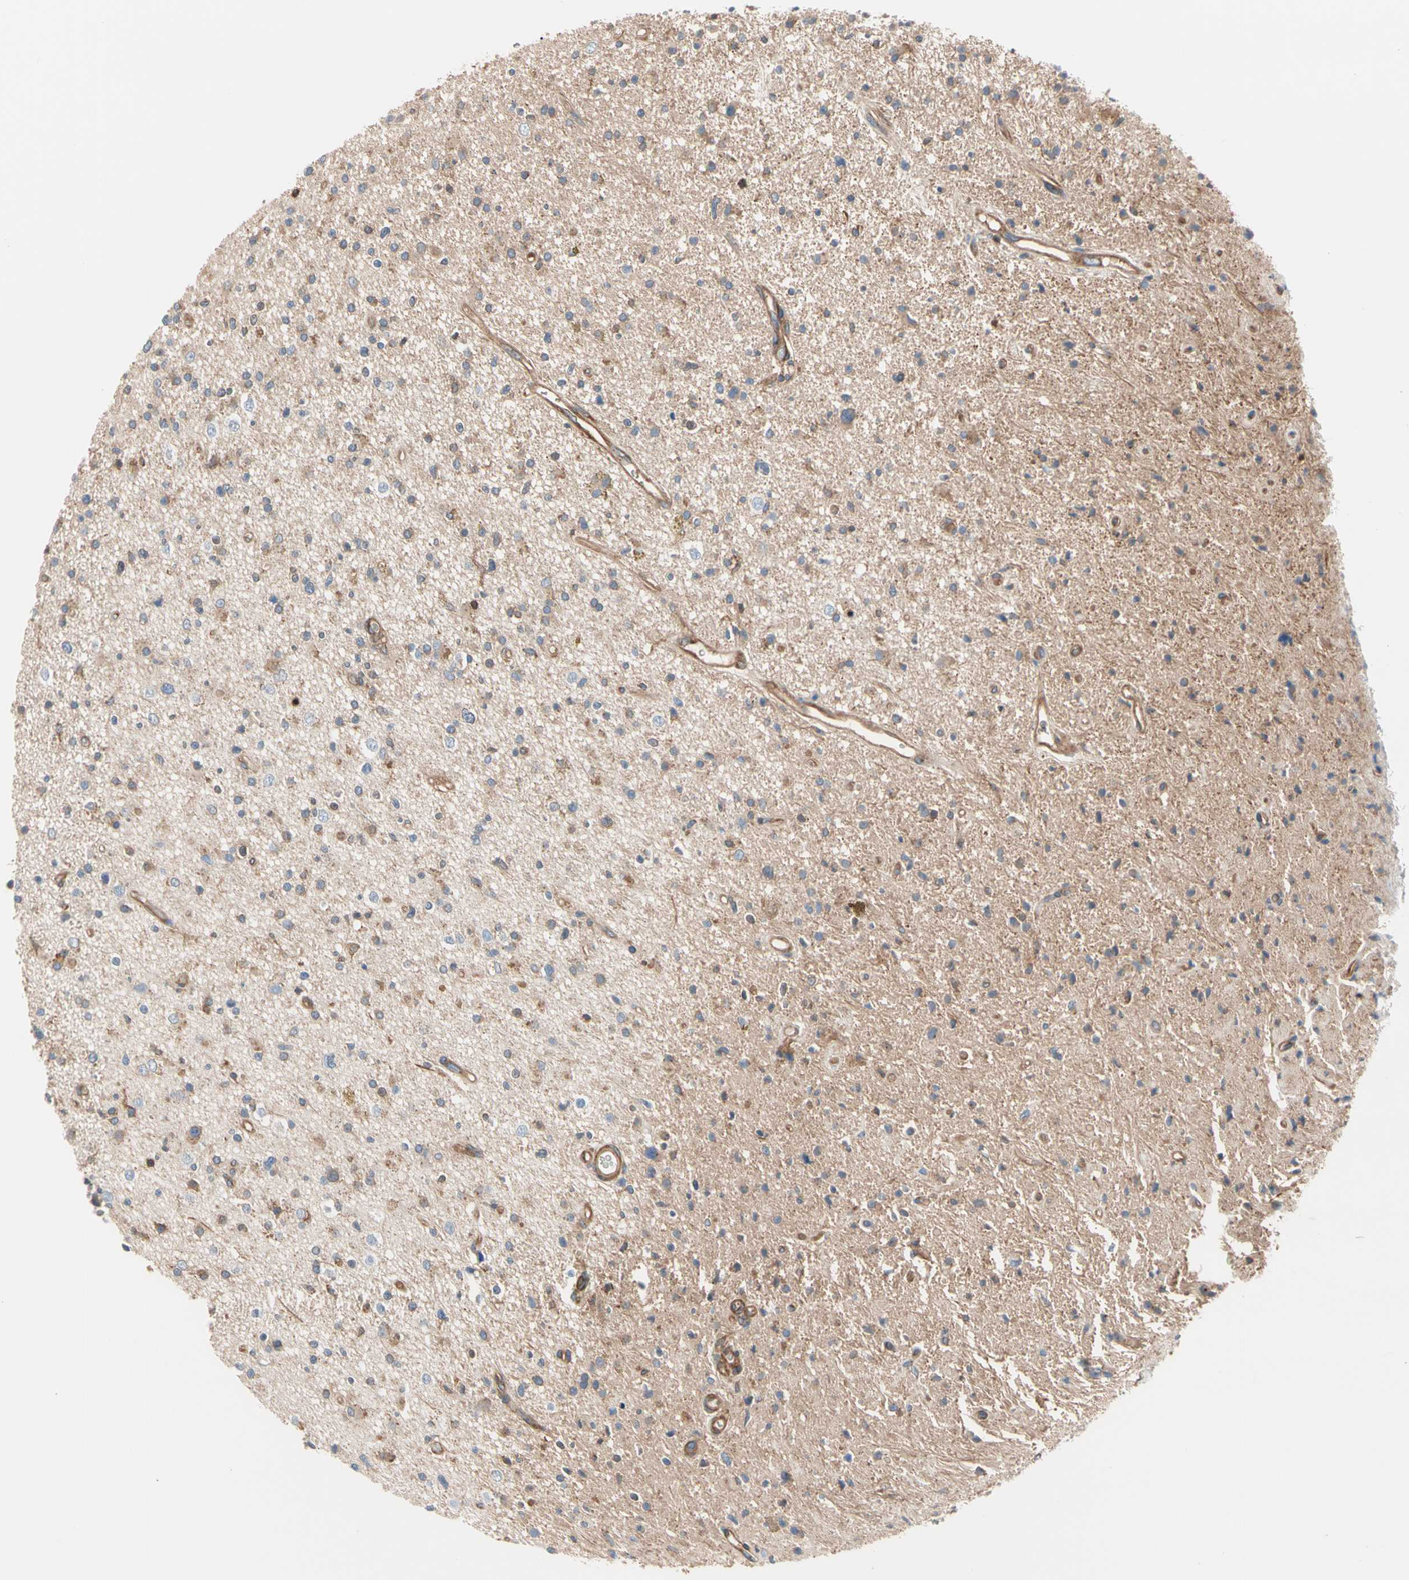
{"staining": {"intensity": "moderate", "quantity": "25%-75%", "location": "cytoplasmic/membranous"}, "tissue": "glioma", "cell_type": "Tumor cells", "image_type": "cancer", "snomed": [{"axis": "morphology", "description": "Glioma, malignant, High grade"}, {"axis": "topography", "description": "Brain"}], "caption": "Immunohistochemistry (IHC) photomicrograph of neoplastic tissue: glioma stained using IHC exhibits medium levels of moderate protein expression localized specifically in the cytoplasmic/membranous of tumor cells, appearing as a cytoplasmic/membranous brown color.", "gene": "ROCK1", "patient": {"sex": "male", "age": 33}}